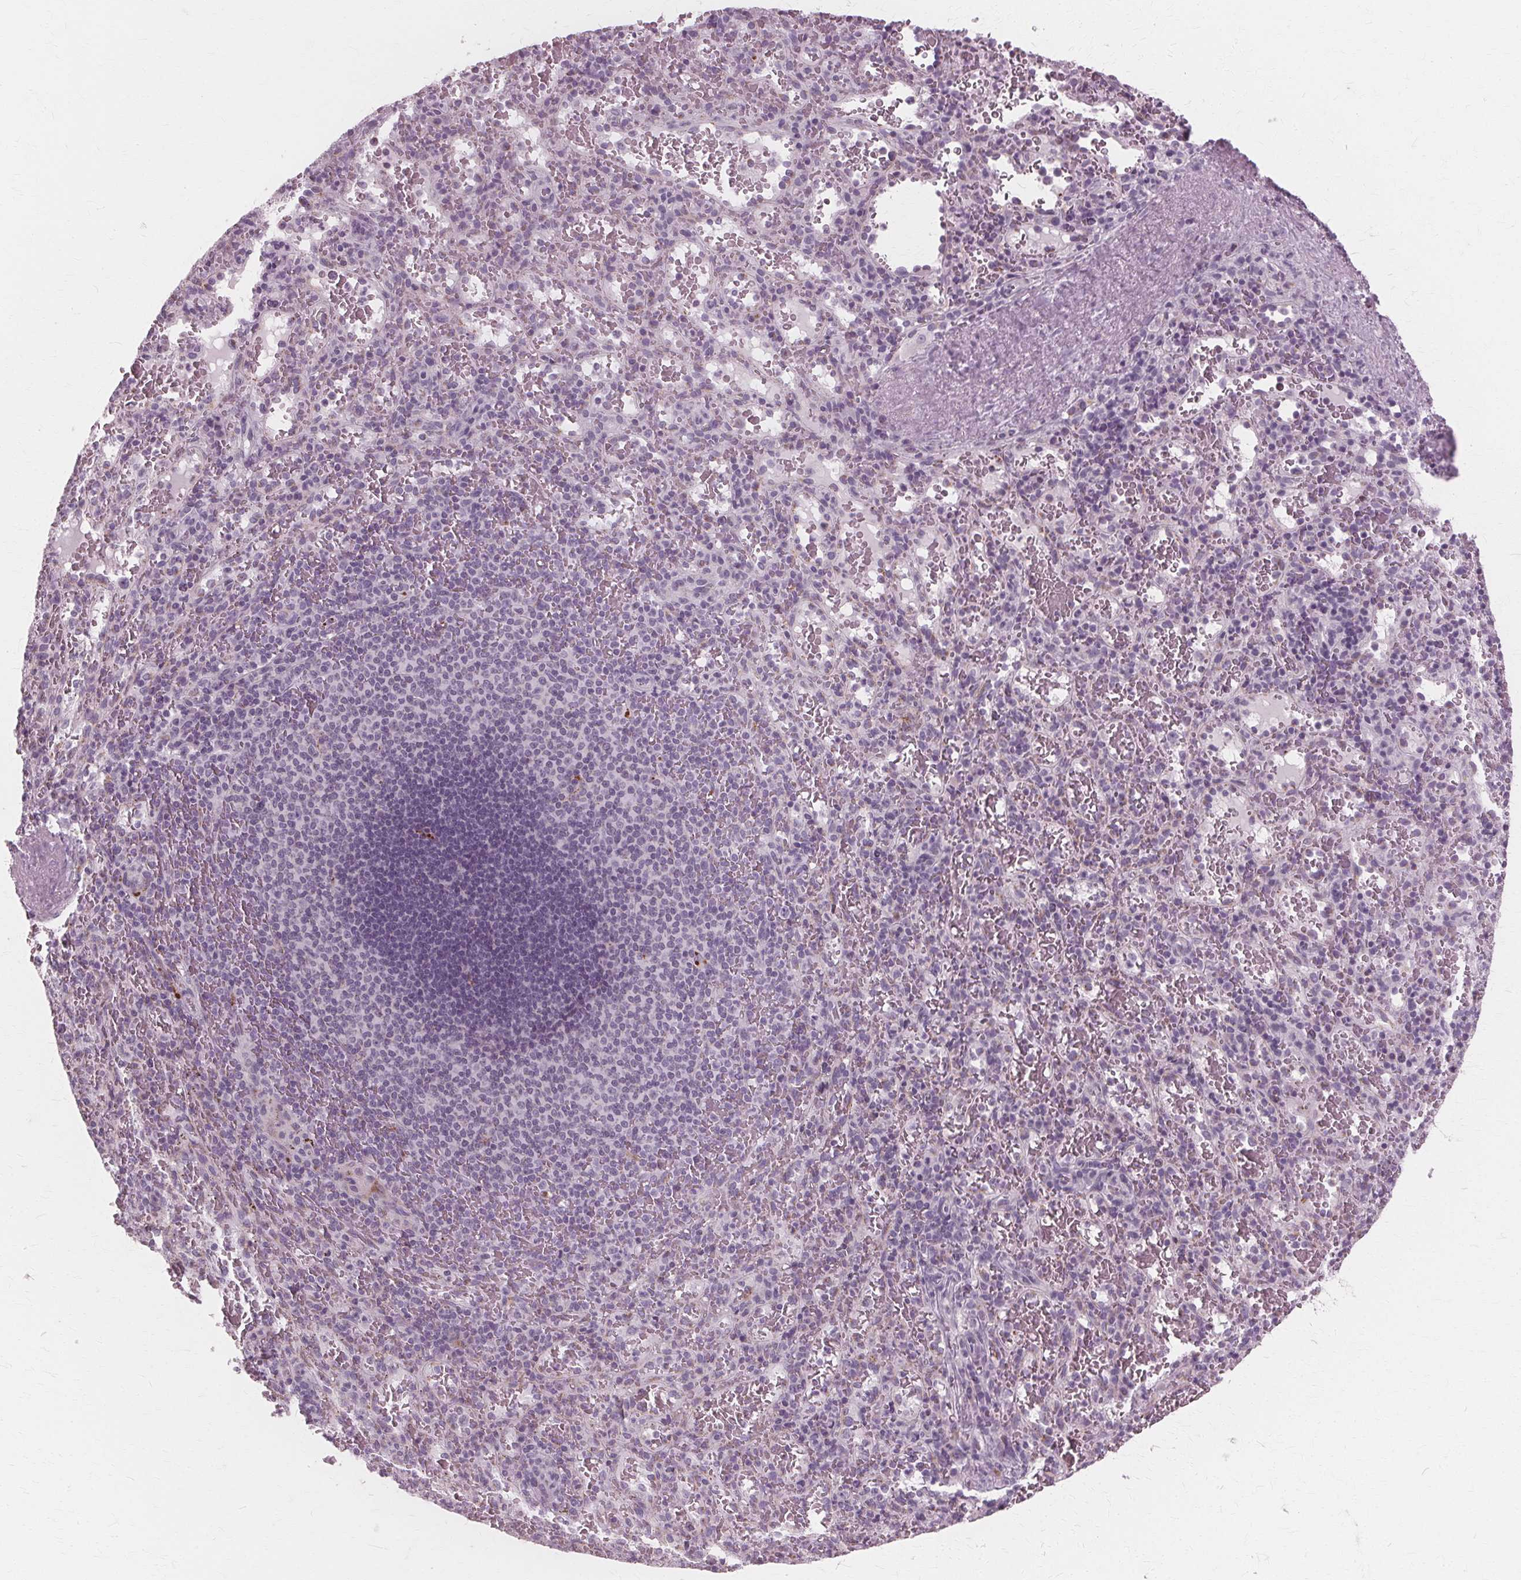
{"staining": {"intensity": "negative", "quantity": "none", "location": "none"}, "tissue": "spleen", "cell_type": "Cells in red pulp", "image_type": "normal", "snomed": [{"axis": "morphology", "description": "Normal tissue, NOS"}, {"axis": "topography", "description": "Spleen"}], "caption": "Micrograph shows no protein staining in cells in red pulp of unremarkable spleen.", "gene": "DNASE2", "patient": {"sex": "male", "age": 57}}